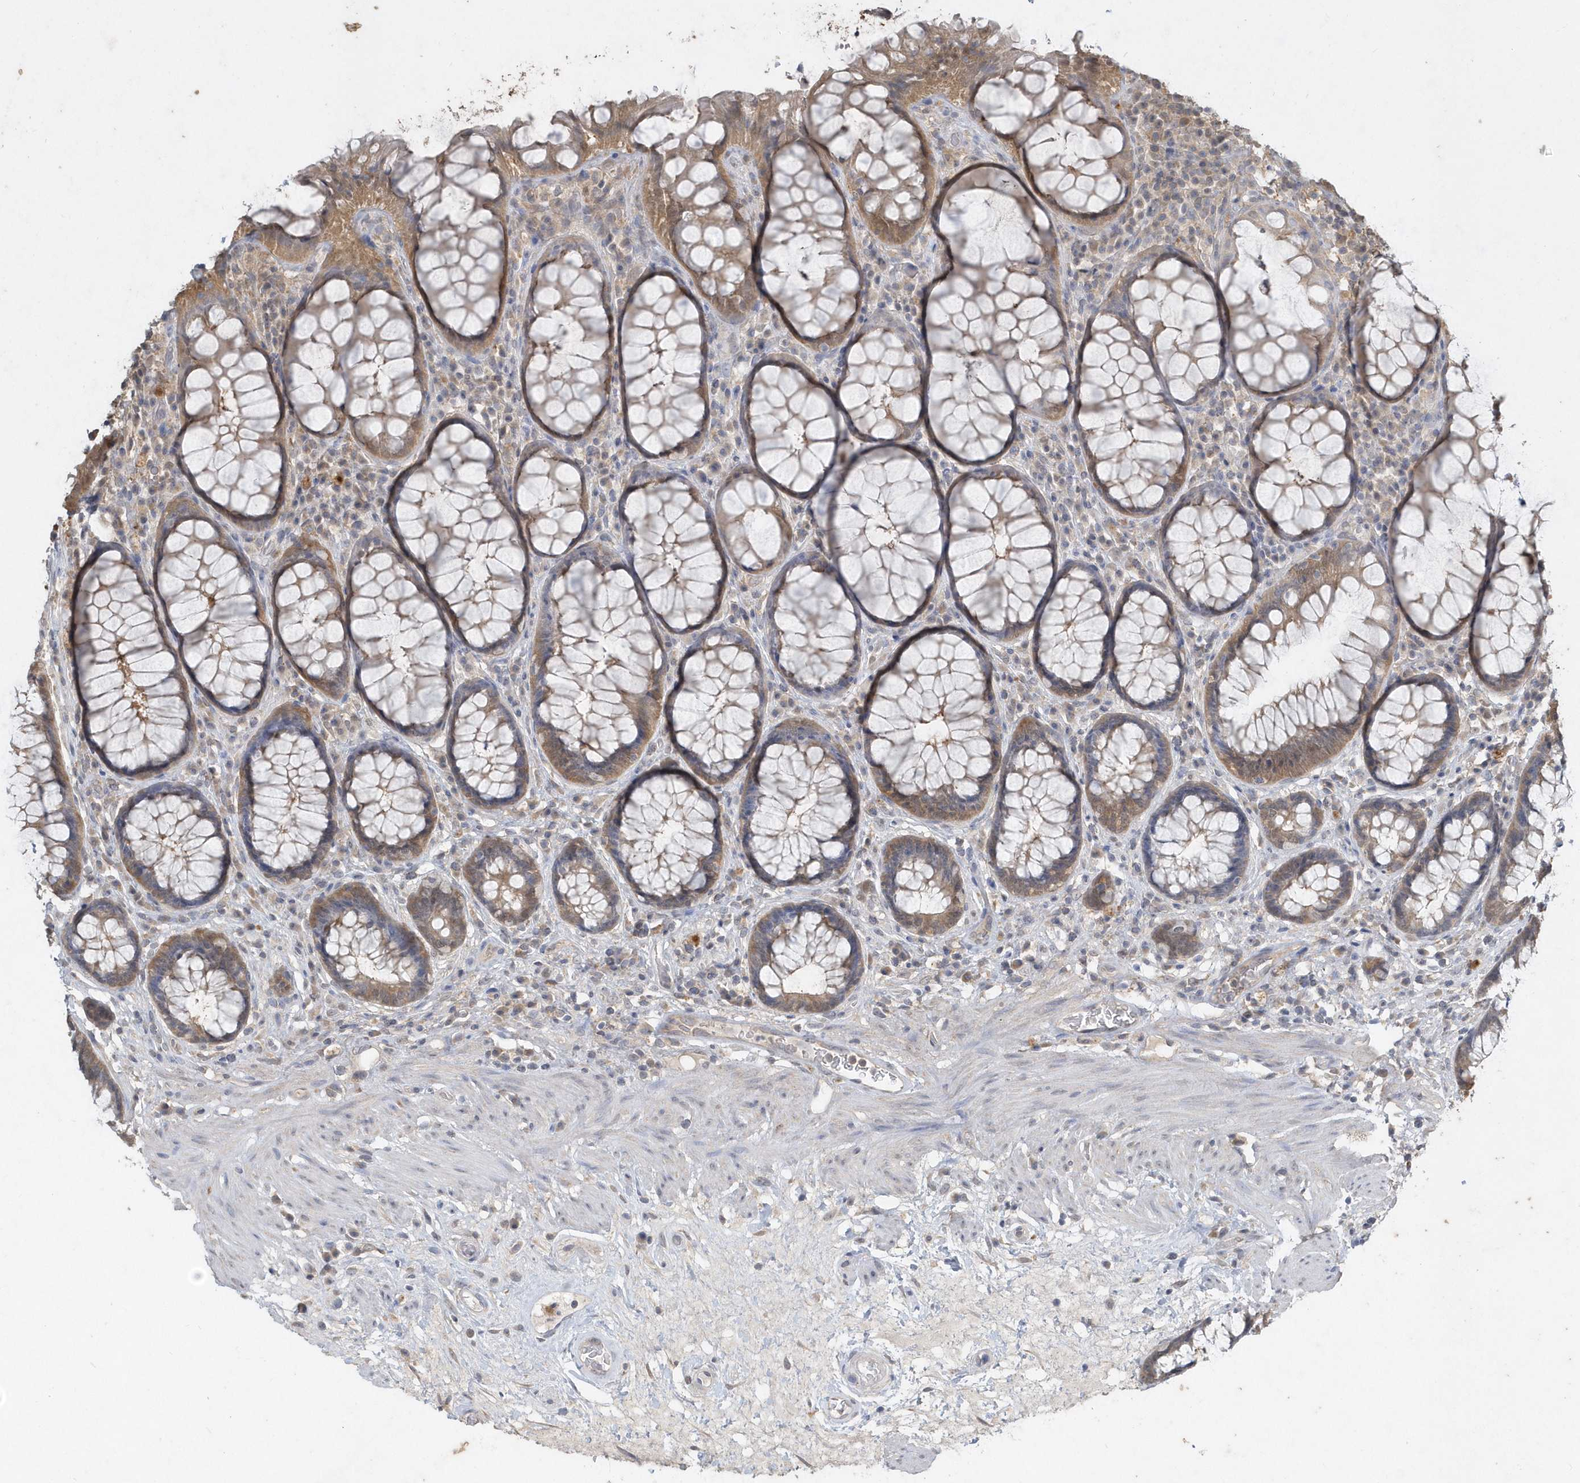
{"staining": {"intensity": "moderate", "quantity": ">75%", "location": "cytoplasmic/membranous"}, "tissue": "rectum", "cell_type": "Glandular cells", "image_type": "normal", "snomed": [{"axis": "morphology", "description": "Normal tissue, NOS"}, {"axis": "topography", "description": "Rectum"}], "caption": "A photomicrograph of human rectum stained for a protein exhibits moderate cytoplasmic/membranous brown staining in glandular cells. (Brightfield microscopy of DAB IHC at high magnification).", "gene": "AKR7A2", "patient": {"sex": "male", "age": 64}}